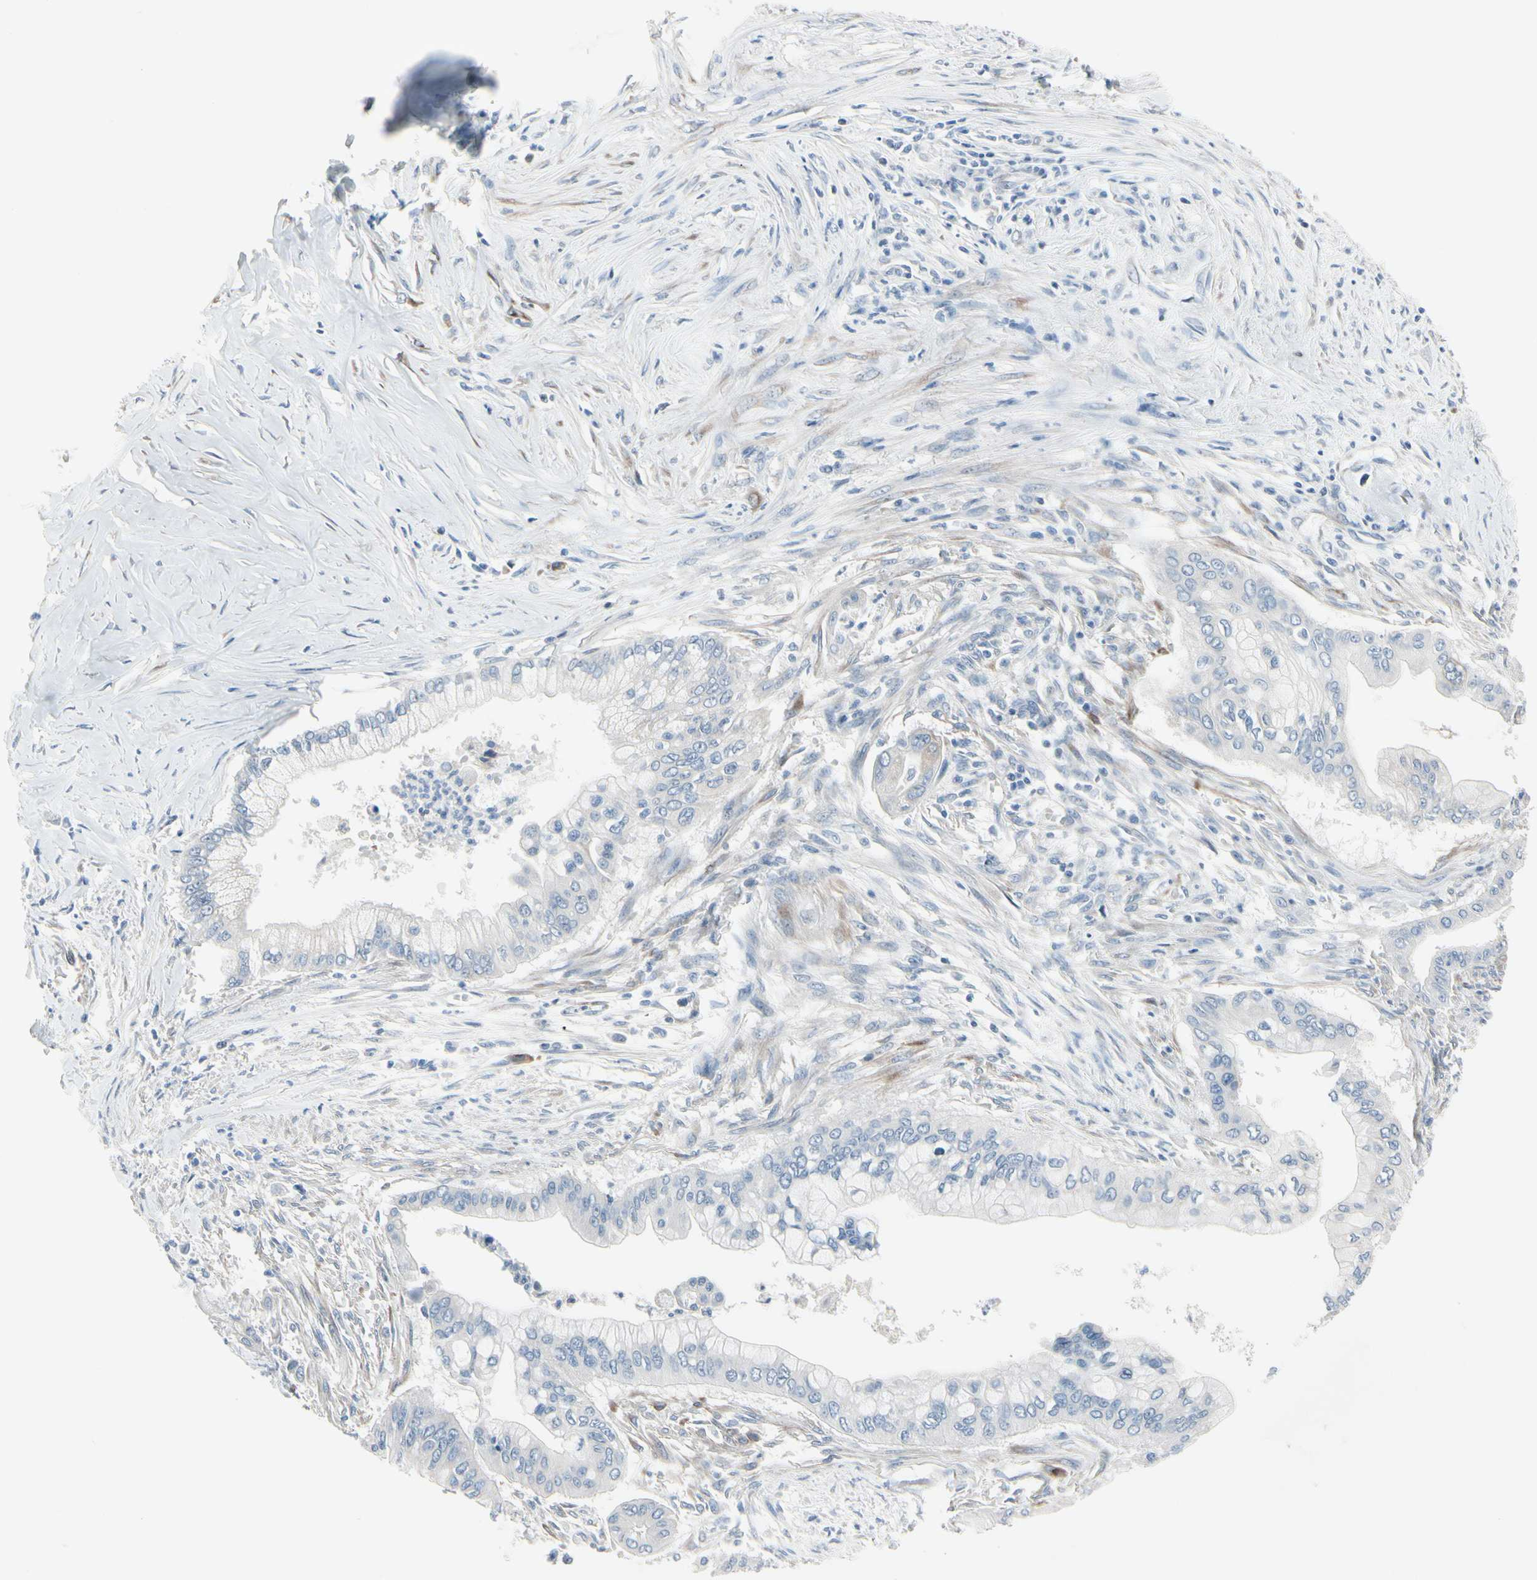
{"staining": {"intensity": "negative", "quantity": "none", "location": "none"}, "tissue": "pancreatic cancer", "cell_type": "Tumor cells", "image_type": "cancer", "snomed": [{"axis": "morphology", "description": "Adenocarcinoma, NOS"}, {"axis": "topography", "description": "Pancreas"}], "caption": "Pancreatic cancer (adenocarcinoma) was stained to show a protein in brown. There is no significant expression in tumor cells. The staining was performed using DAB to visualize the protein expression in brown, while the nuclei were stained in blue with hematoxylin (Magnification: 20x).", "gene": "MAP2", "patient": {"sex": "male", "age": 59}}